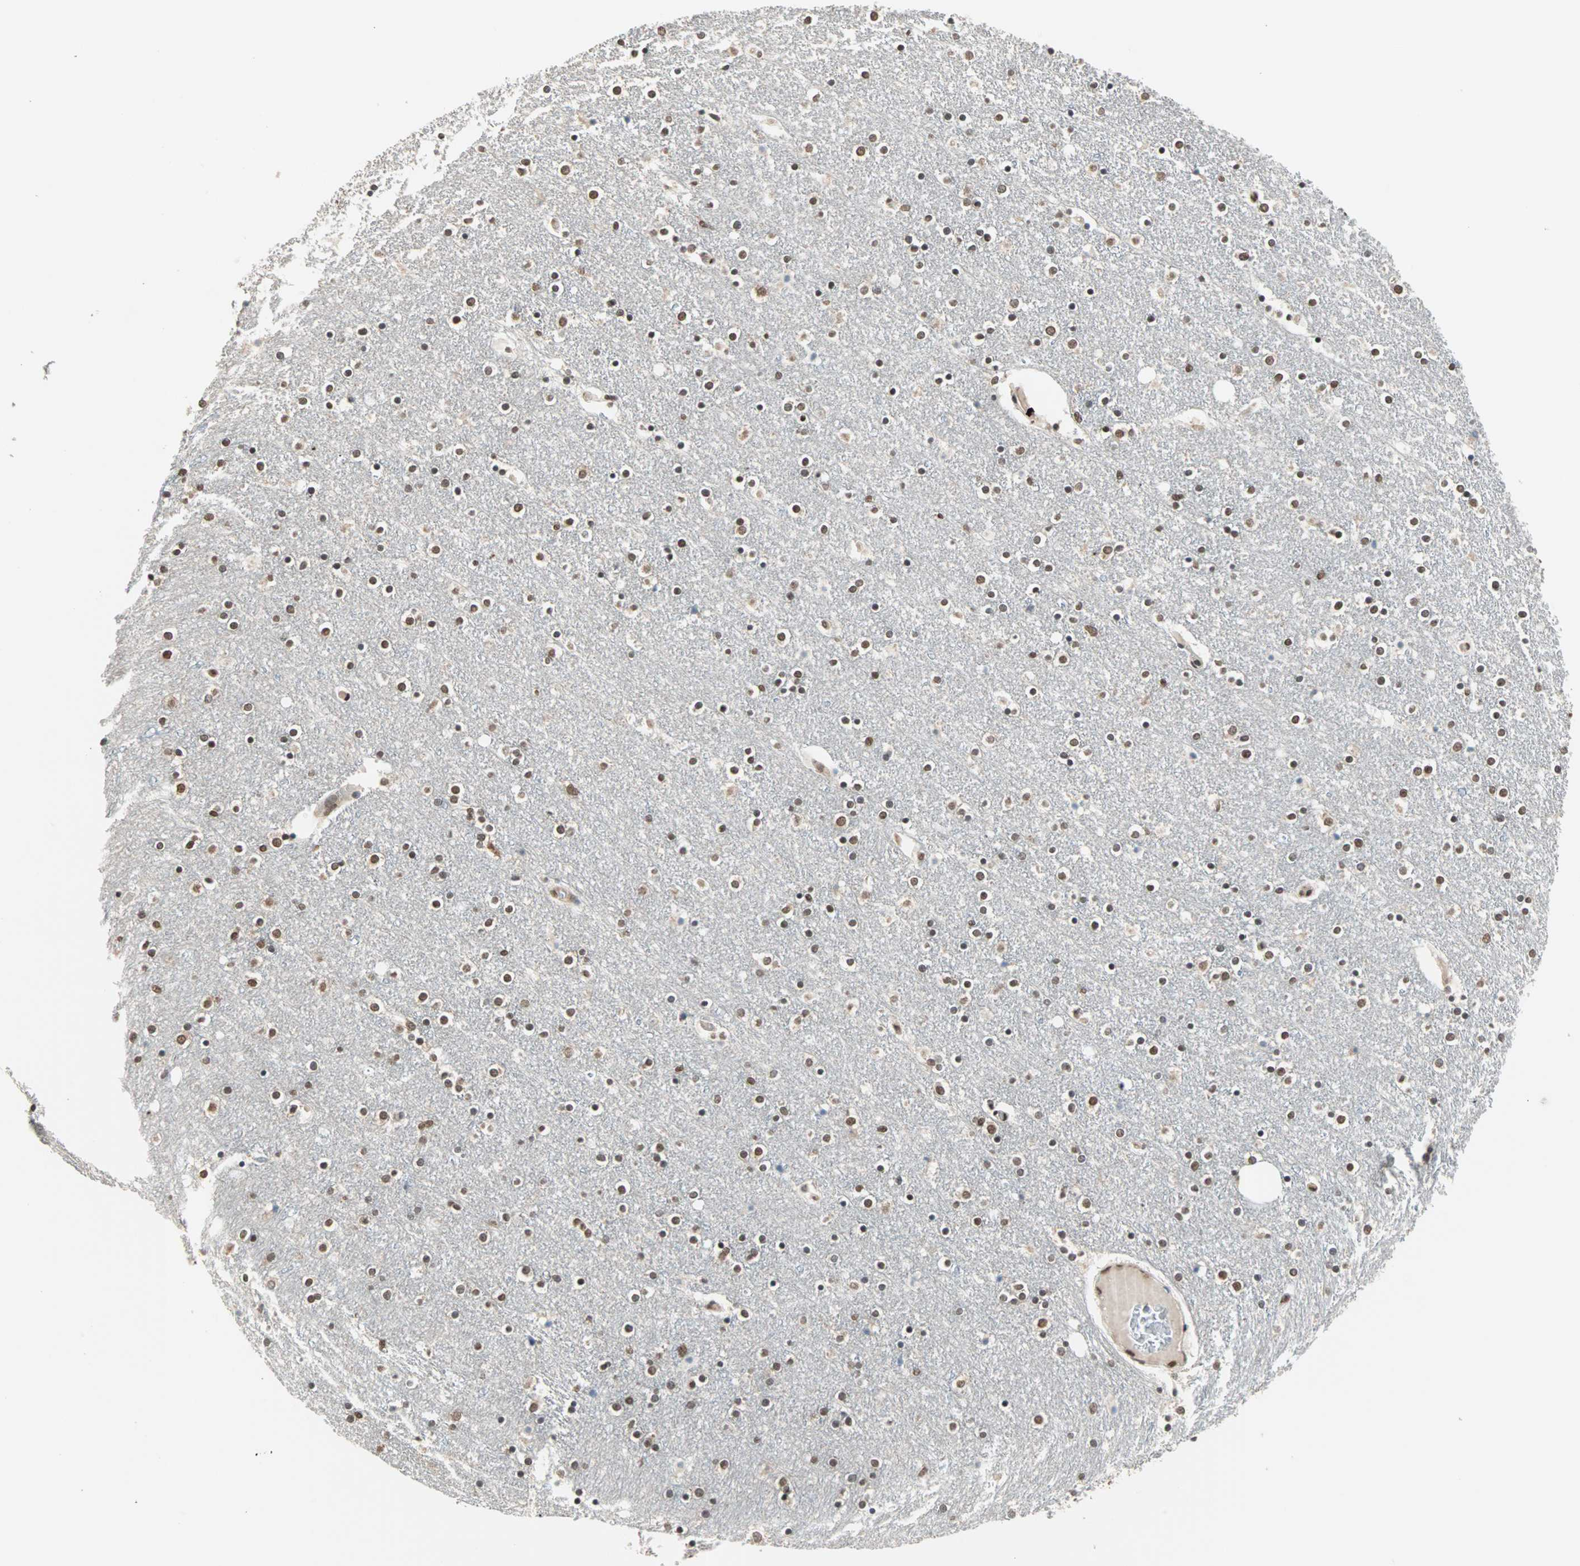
{"staining": {"intensity": "strong", "quantity": ">75%", "location": "nuclear"}, "tissue": "caudate", "cell_type": "Glial cells", "image_type": "normal", "snomed": [{"axis": "morphology", "description": "Normal tissue, NOS"}, {"axis": "topography", "description": "Lateral ventricle wall"}], "caption": "DAB (3,3'-diaminobenzidine) immunohistochemical staining of normal caudate displays strong nuclear protein expression in about >75% of glial cells.", "gene": "DAZAP1", "patient": {"sex": "female", "age": 54}}